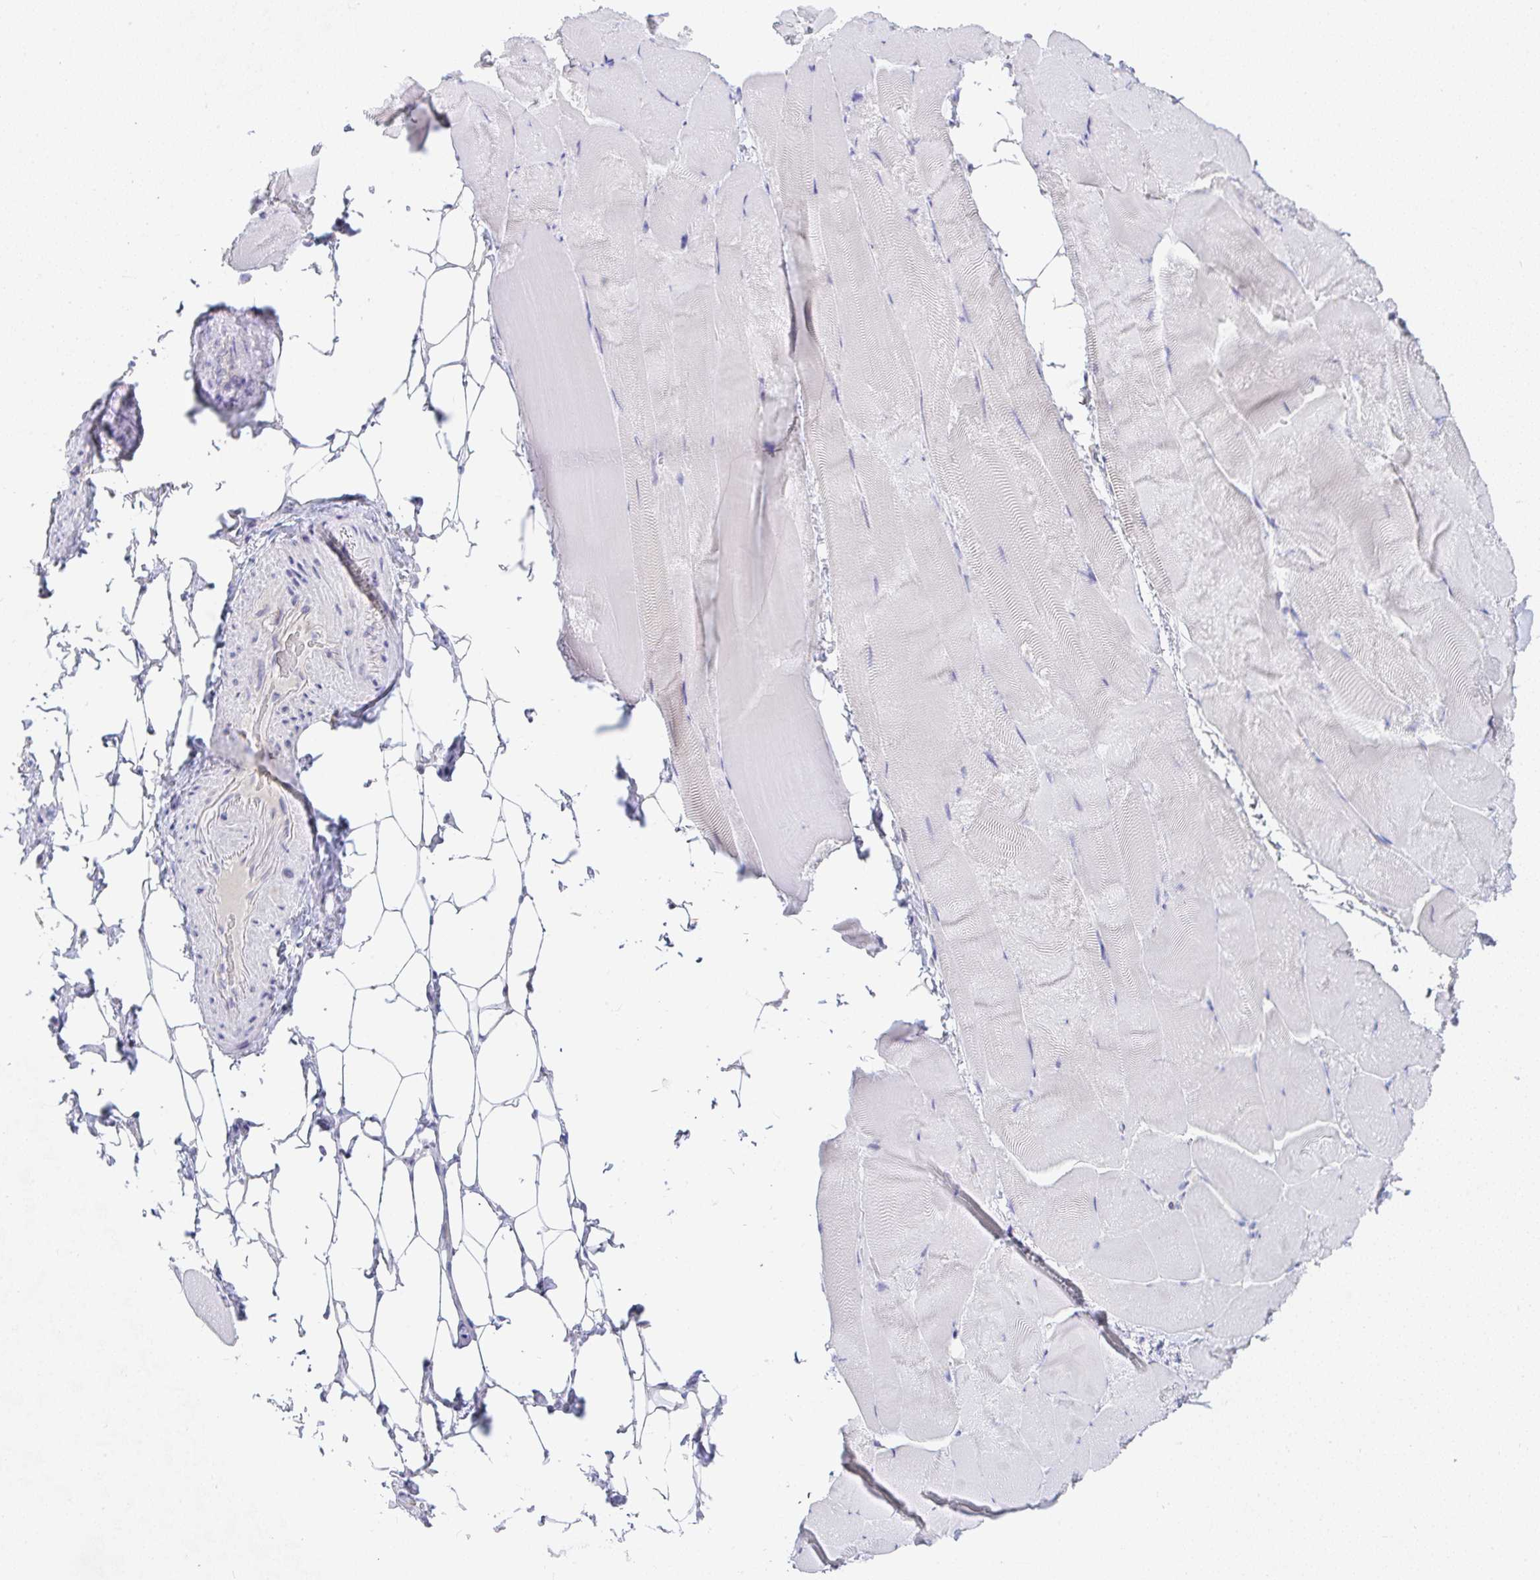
{"staining": {"intensity": "negative", "quantity": "none", "location": "none"}, "tissue": "skeletal muscle", "cell_type": "Myocytes", "image_type": "normal", "snomed": [{"axis": "morphology", "description": "Normal tissue, NOS"}, {"axis": "topography", "description": "Skeletal muscle"}], "caption": "Myocytes show no significant protein staining in unremarkable skeletal muscle. Nuclei are stained in blue.", "gene": "DERL2", "patient": {"sex": "female", "age": 64}}